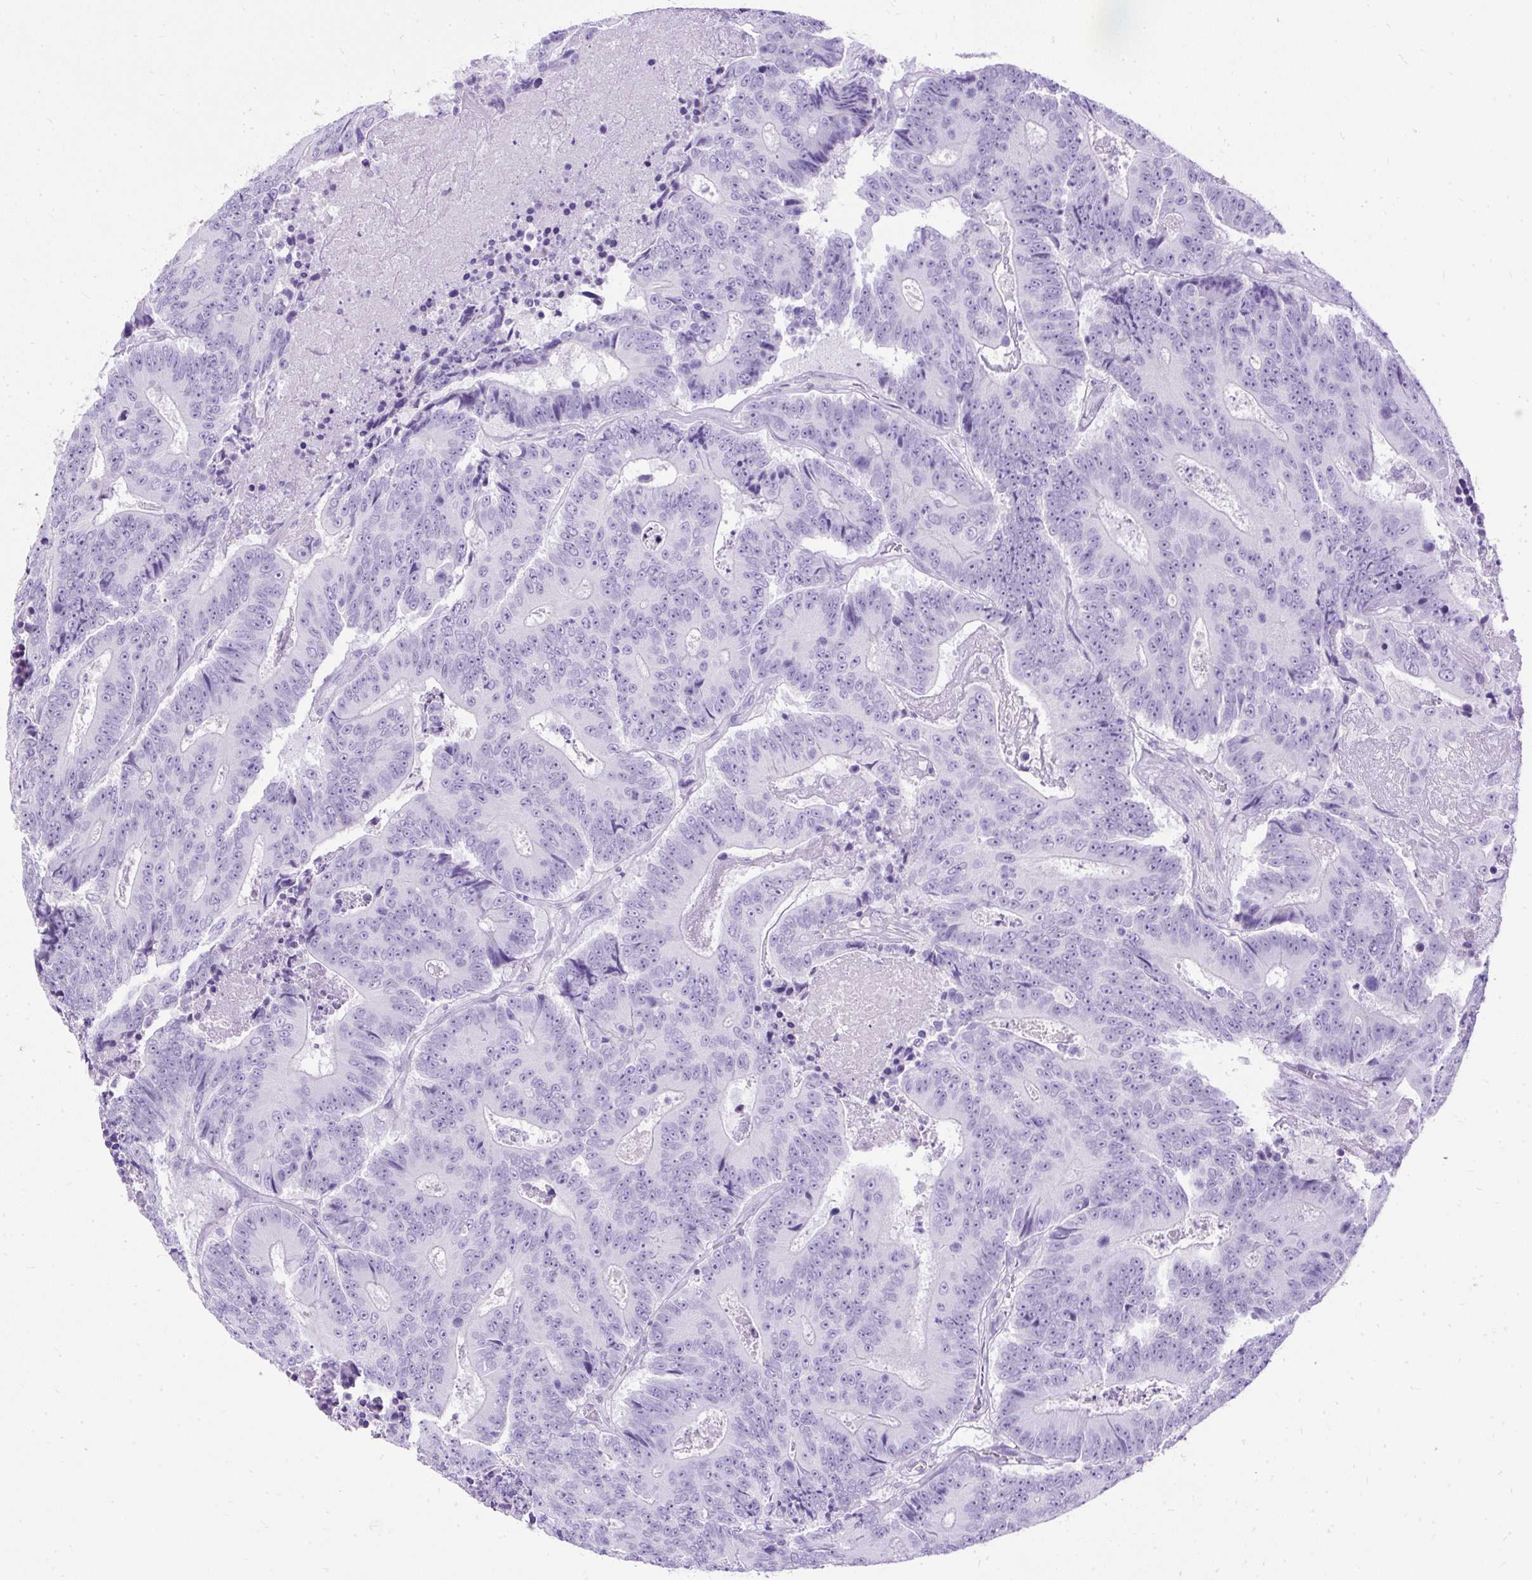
{"staining": {"intensity": "negative", "quantity": "none", "location": "none"}, "tissue": "colorectal cancer", "cell_type": "Tumor cells", "image_type": "cancer", "snomed": [{"axis": "morphology", "description": "Adenocarcinoma, NOS"}, {"axis": "topography", "description": "Colon"}], "caption": "Tumor cells show no significant protein staining in colorectal cancer (adenocarcinoma).", "gene": "HEY1", "patient": {"sex": "male", "age": 83}}